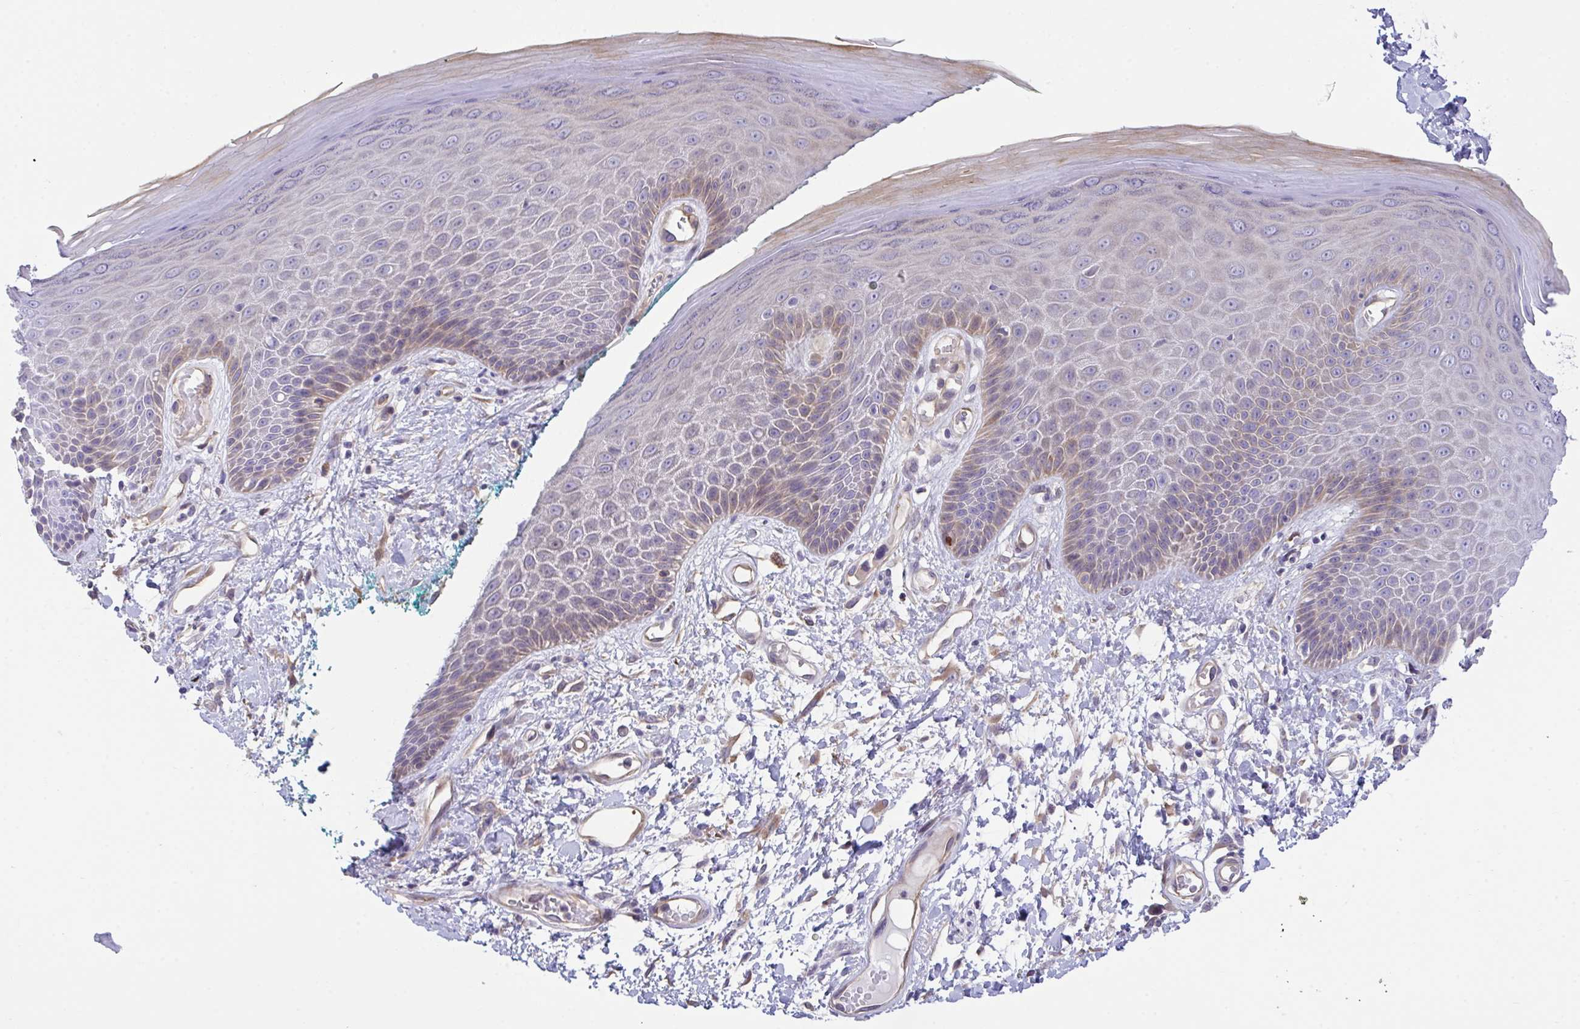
{"staining": {"intensity": "weak", "quantity": "<25%", "location": "cytoplasmic/membranous"}, "tissue": "skin", "cell_type": "Epidermal cells", "image_type": "normal", "snomed": [{"axis": "morphology", "description": "Normal tissue, NOS"}, {"axis": "topography", "description": "Anal"}, {"axis": "topography", "description": "Peripheral nerve tissue"}], "caption": "The photomicrograph exhibits no significant staining in epidermal cells of skin.", "gene": "RHOXF1", "patient": {"sex": "male", "age": 78}}